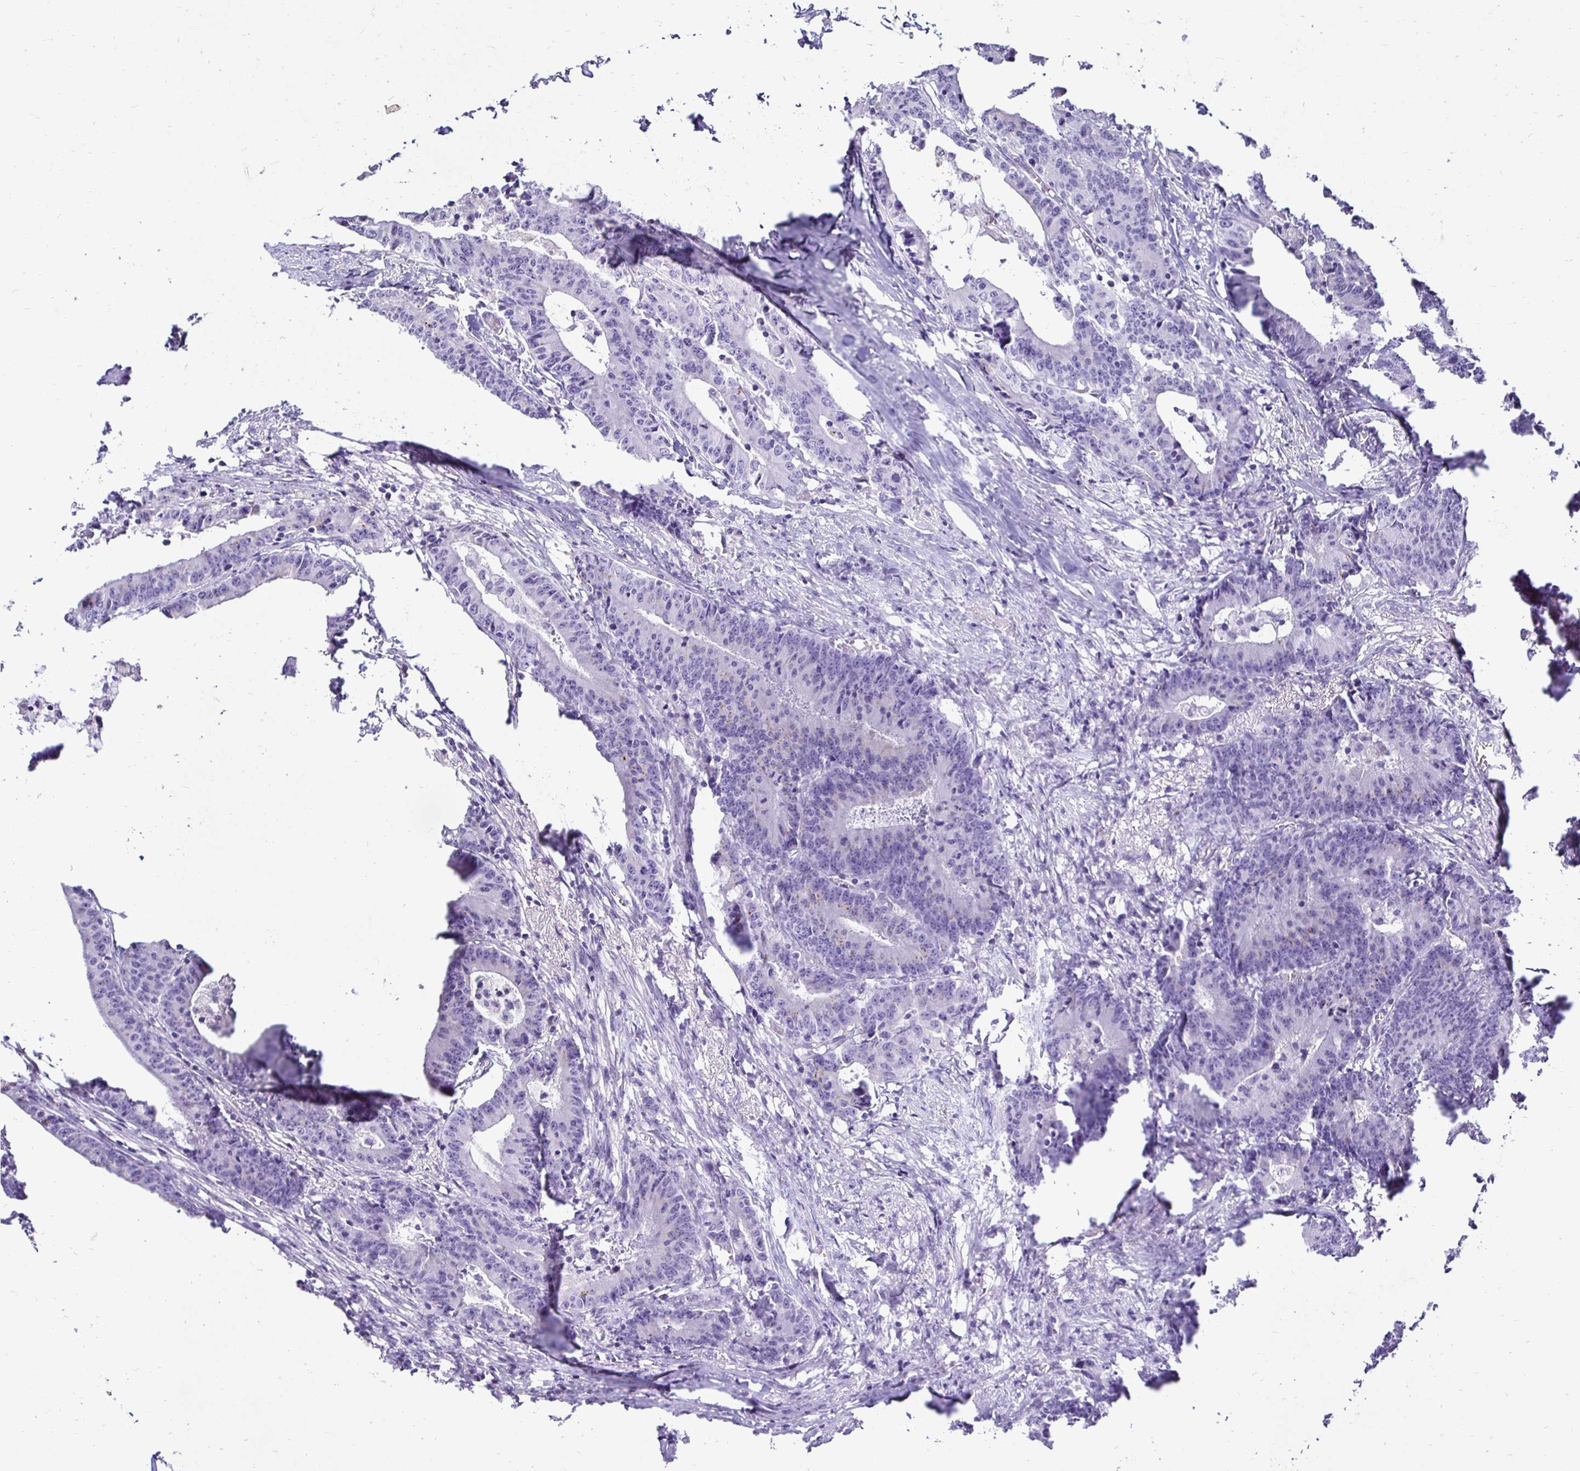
{"staining": {"intensity": "negative", "quantity": "none", "location": "none"}, "tissue": "colorectal cancer", "cell_type": "Tumor cells", "image_type": "cancer", "snomed": [{"axis": "morphology", "description": "Adenocarcinoma, NOS"}, {"axis": "topography", "description": "Colon"}], "caption": "The histopathology image reveals no significant positivity in tumor cells of colorectal cancer (adenocarcinoma).", "gene": "TAF1D", "patient": {"sex": "female", "age": 78}}